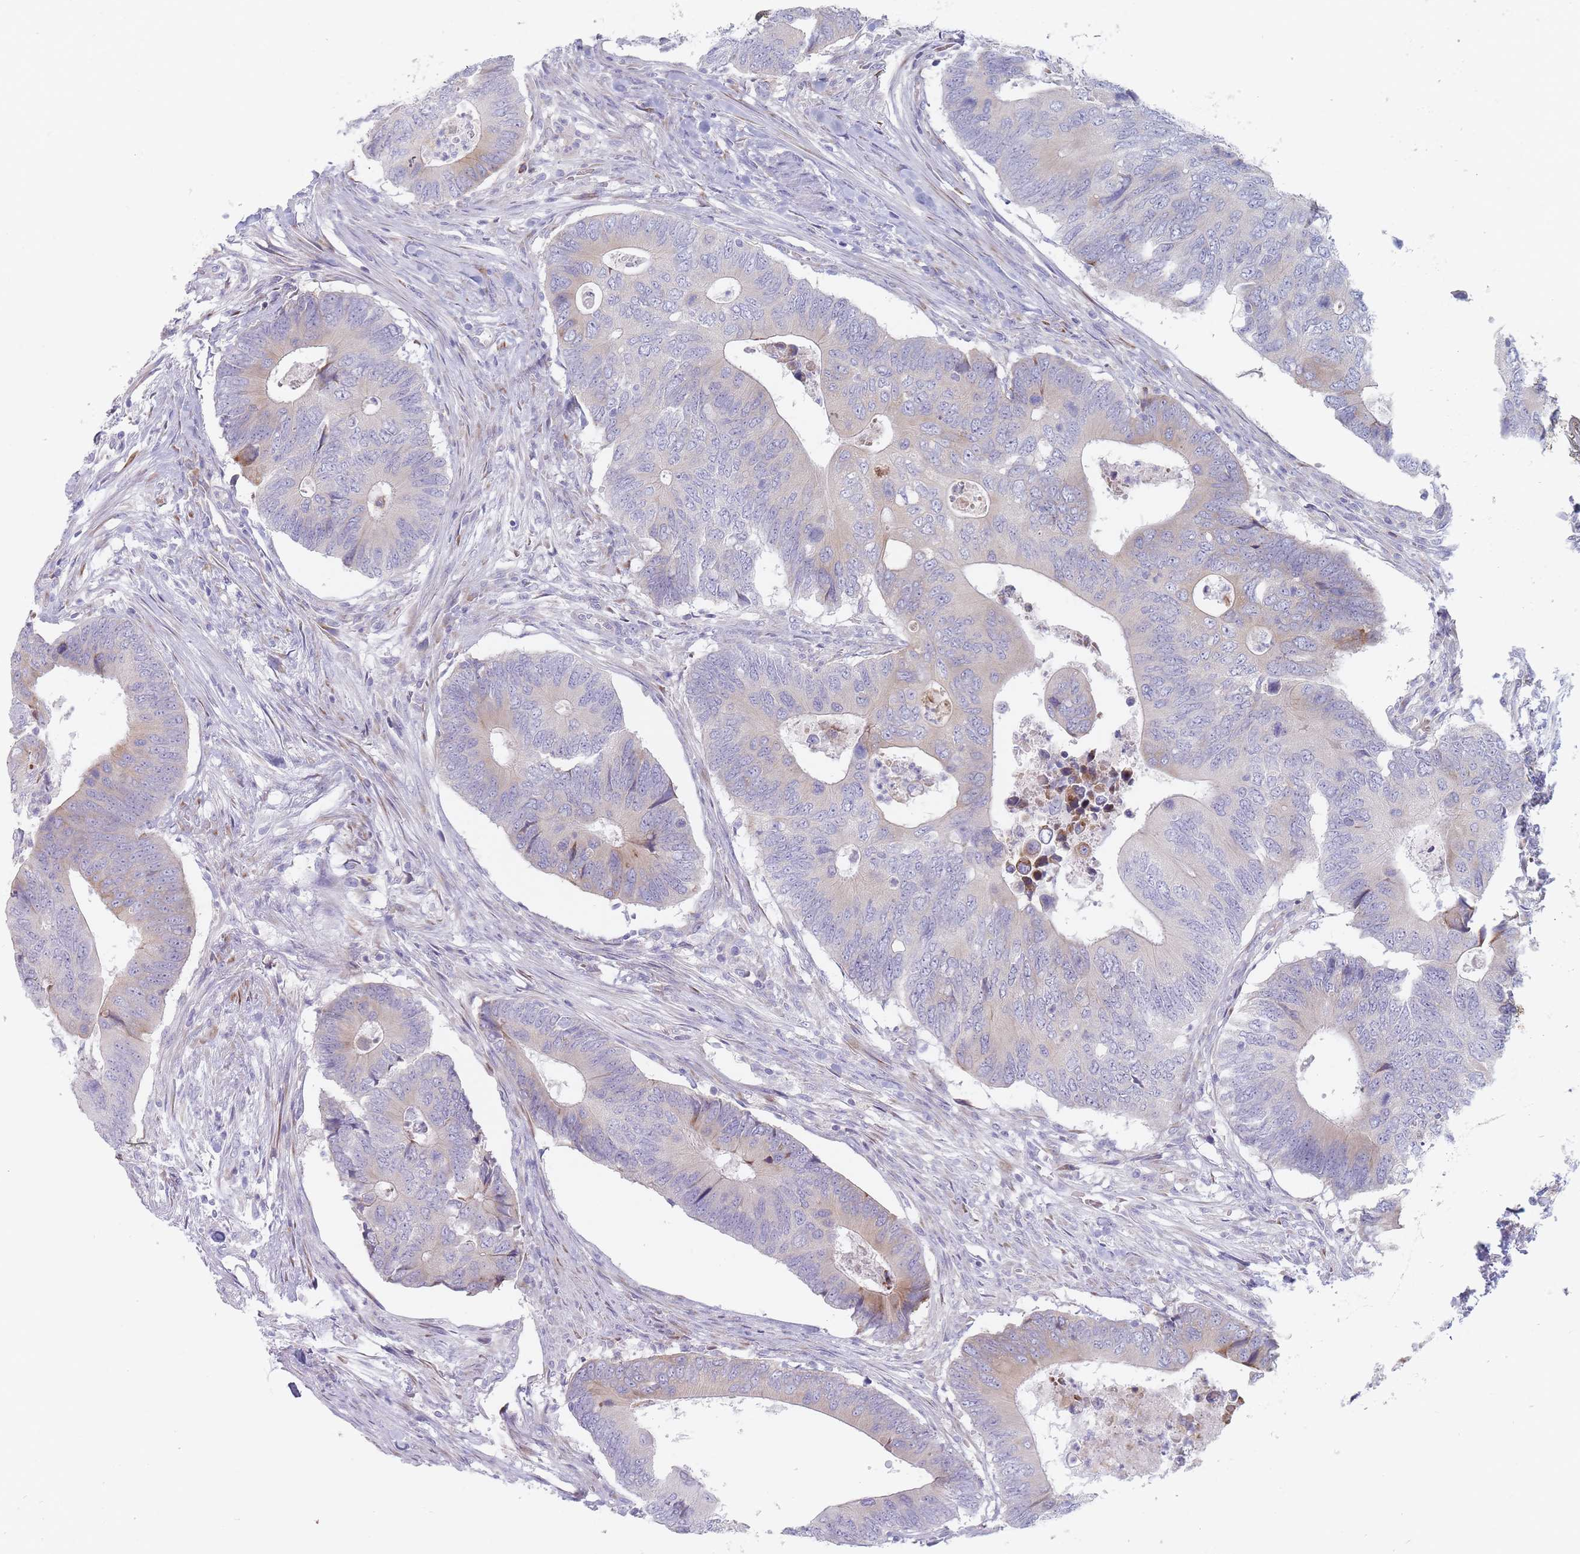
{"staining": {"intensity": "negative", "quantity": "none", "location": "none"}, "tissue": "colorectal cancer", "cell_type": "Tumor cells", "image_type": "cancer", "snomed": [{"axis": "morphology", "description": "Adenocarcinoma, NOS"}, {"axis": "topography", "description": "Colon"}], "caption": "This is an immunohistochemistry (IHC) micrograph of human adenocarcinoma (colorectal). There is no expression in tumor cells.", "gene": "SPATS1", "patient": {"sex": "male", "age": 87}}